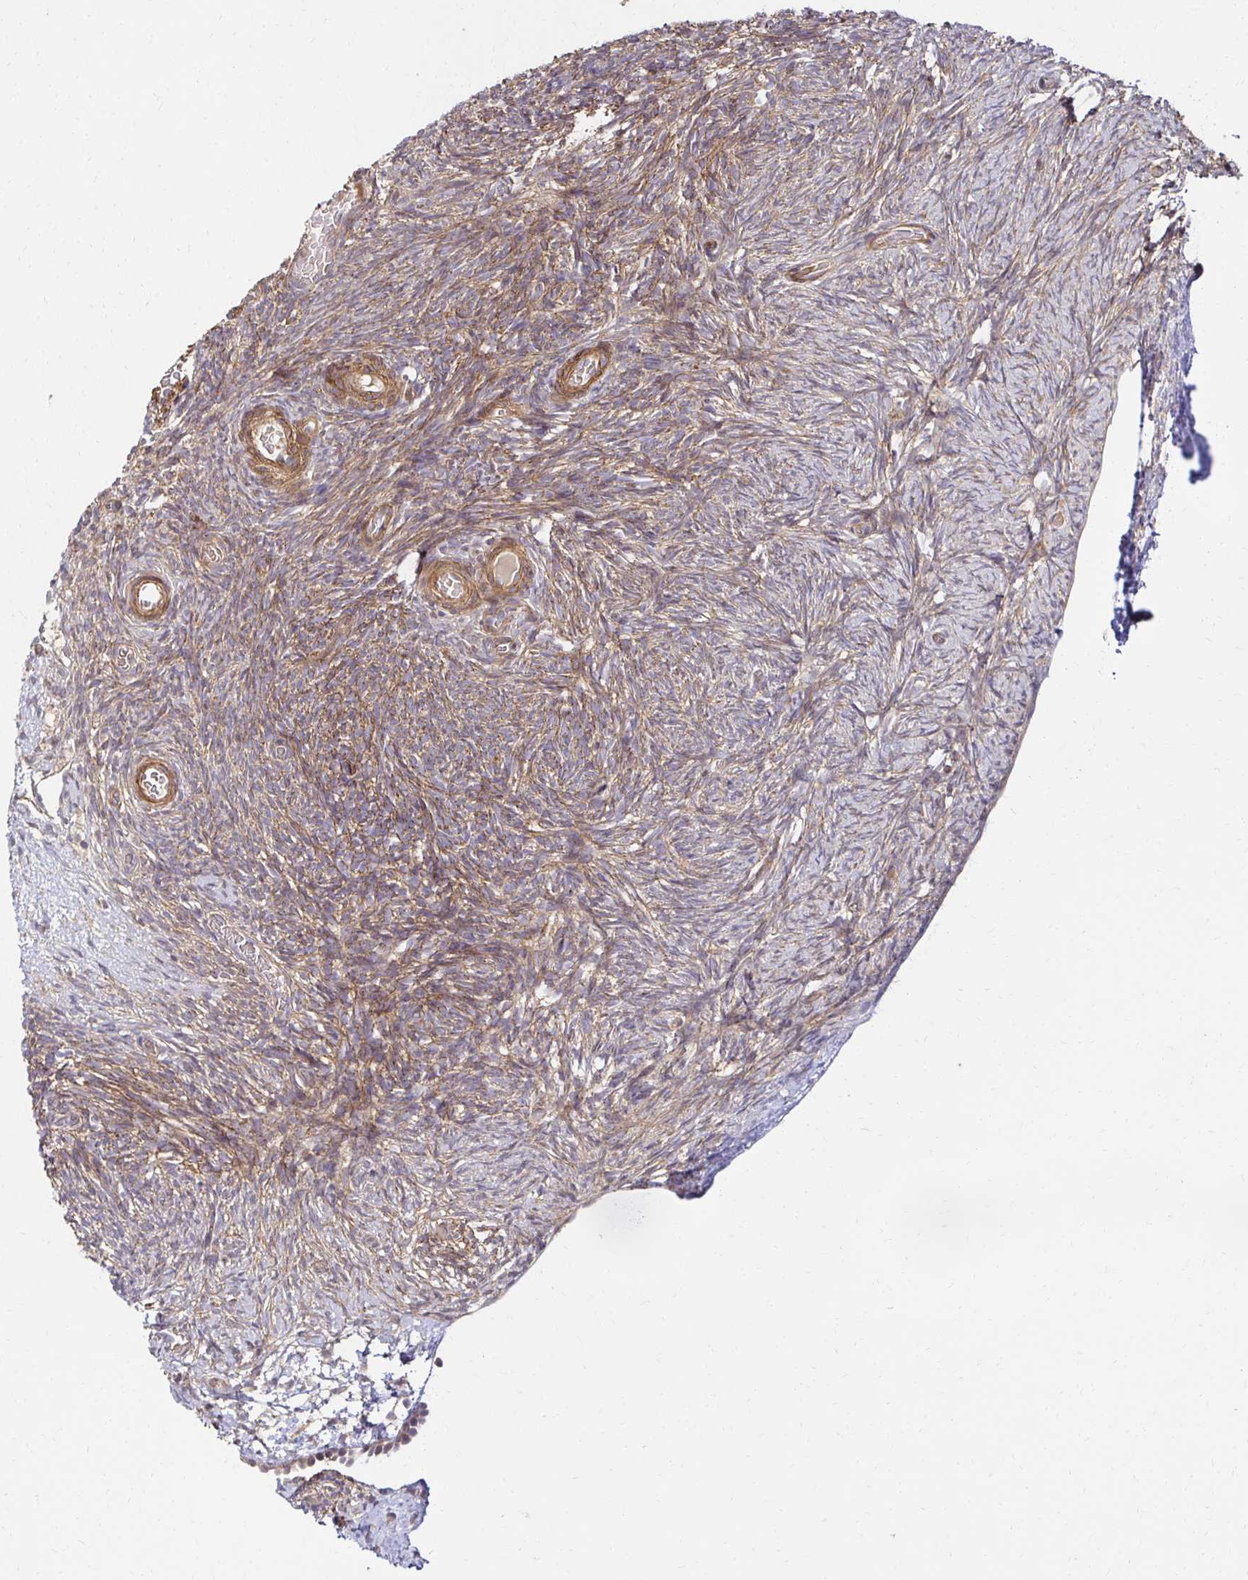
{"staining": {"intensity": "strong", "quantity": ">75%", "location": "cytoplasmic/membranous,nuclear"}, "tissue": "ovary", "cell_type": "Follicle cells", "image_type": "normal", "snomed": [{"axis": "morphology", "description": "Normal tissue, NOS"}, {"axis": "topography", "description": "Ovary"}], "caption": "Ovary stained with immunohistochemistry (IHC) shows strong cytoplasmic/membranous,nuclear positivity in approximately >75% of follicle cells. (Brightfield microscopy of DAB IHC at high magnification).", "gene": "PSMA4", "patient": {"sex": "female", "age": 39}}